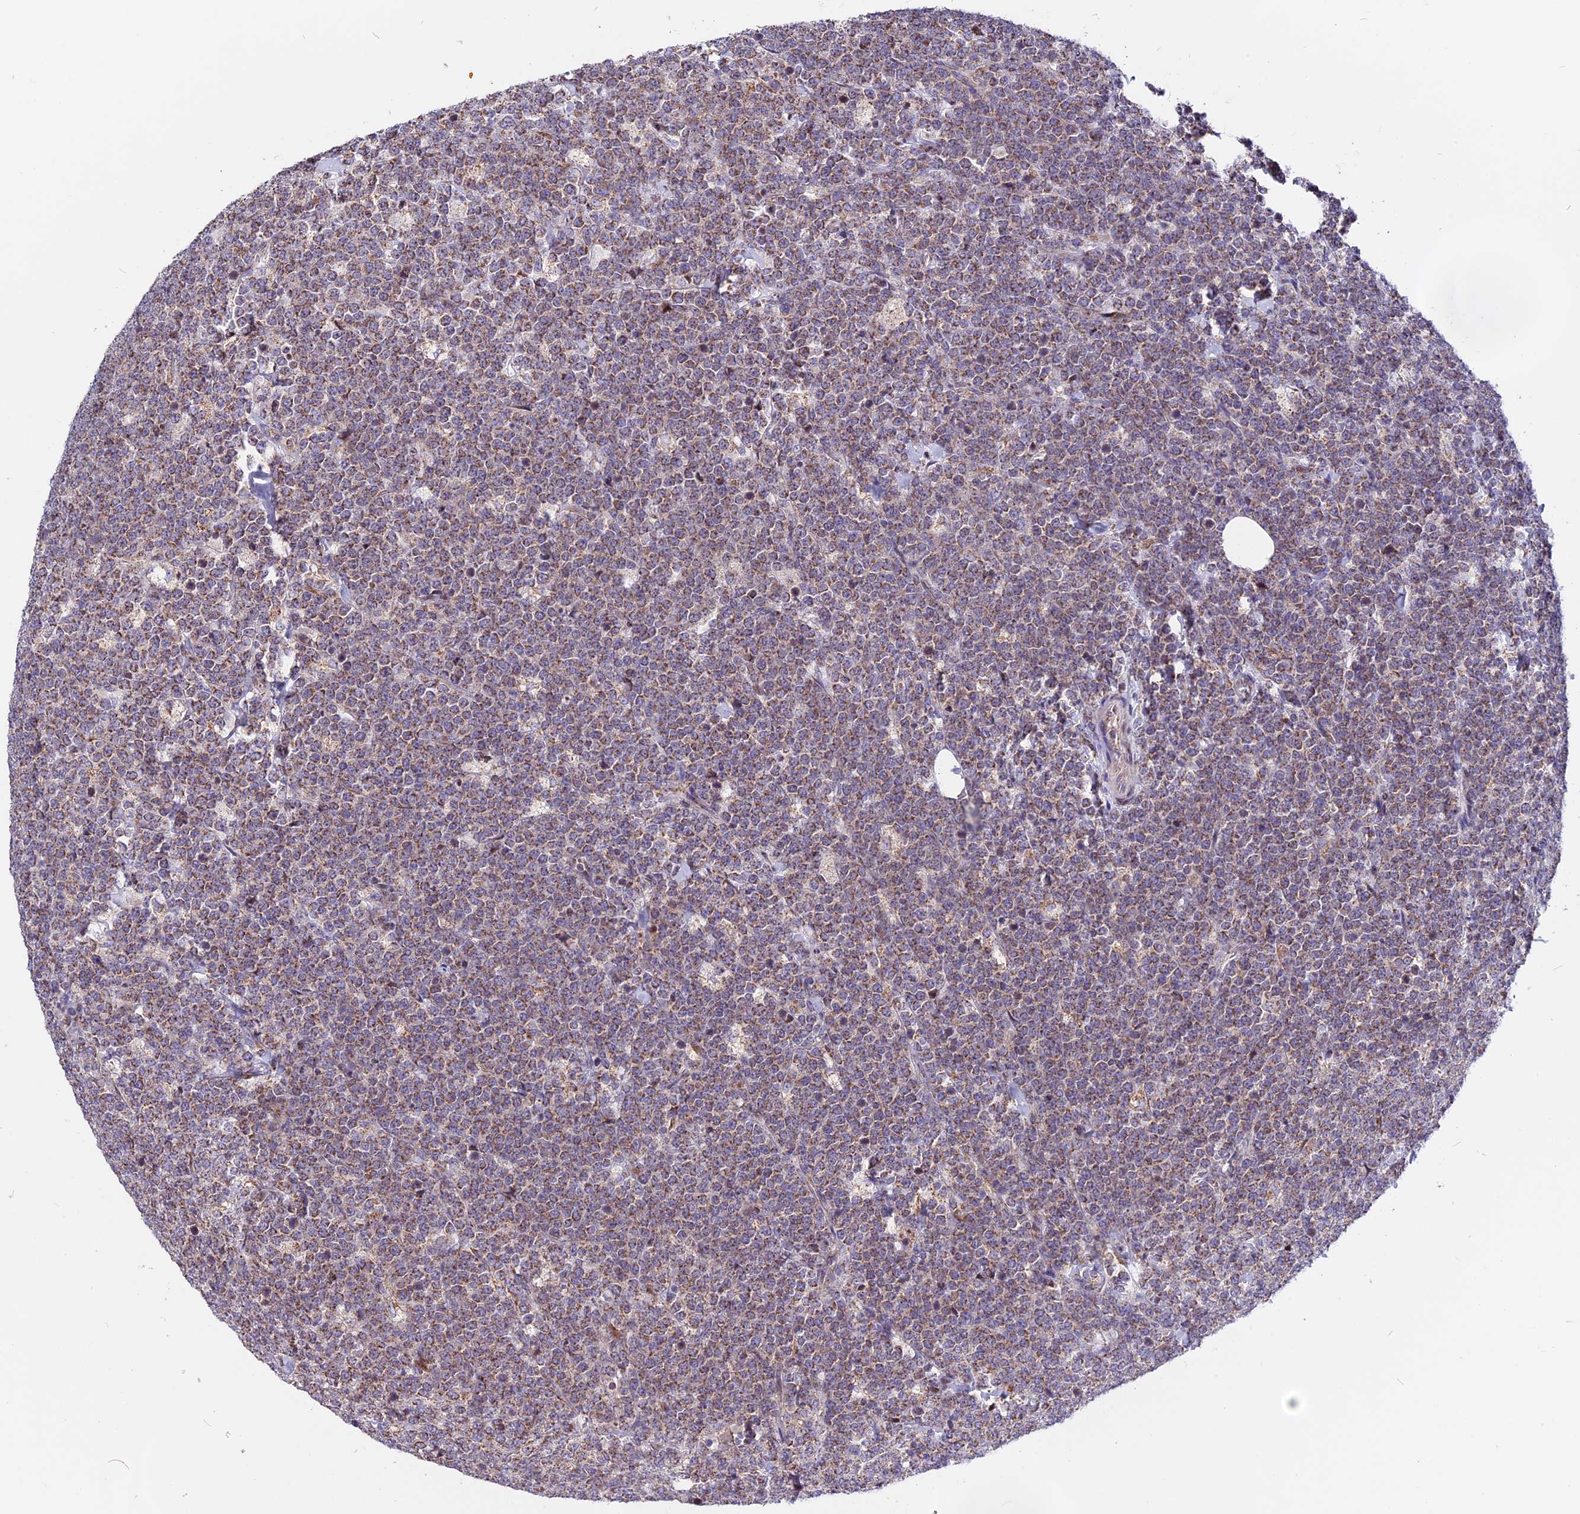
{"staining": {"intensity": "weak", "quantity": "25%-75%", "location": "cytoplasmic/membranous"}, "tissue": "lymphoma", "cell_type": "Tumor cells", "image_type": "cancer", "snomed": [{"axis": "morphology", "description": "Malignant lymphoma, non-Hodgkin's type, High grade"}, {"axis": "topography", "description": "Small intestine"}], "caption": "DAB immunohistochemical staining of human lymphoma demonstrates weak cytoplasmic/membranous protein staining in approximately 25%-75% of tumor cells. (Brightfield microscopy of DAB IHC at high magnification).", "gene": "FAM174C", "patient": {"sex": "male", "age": 8}}